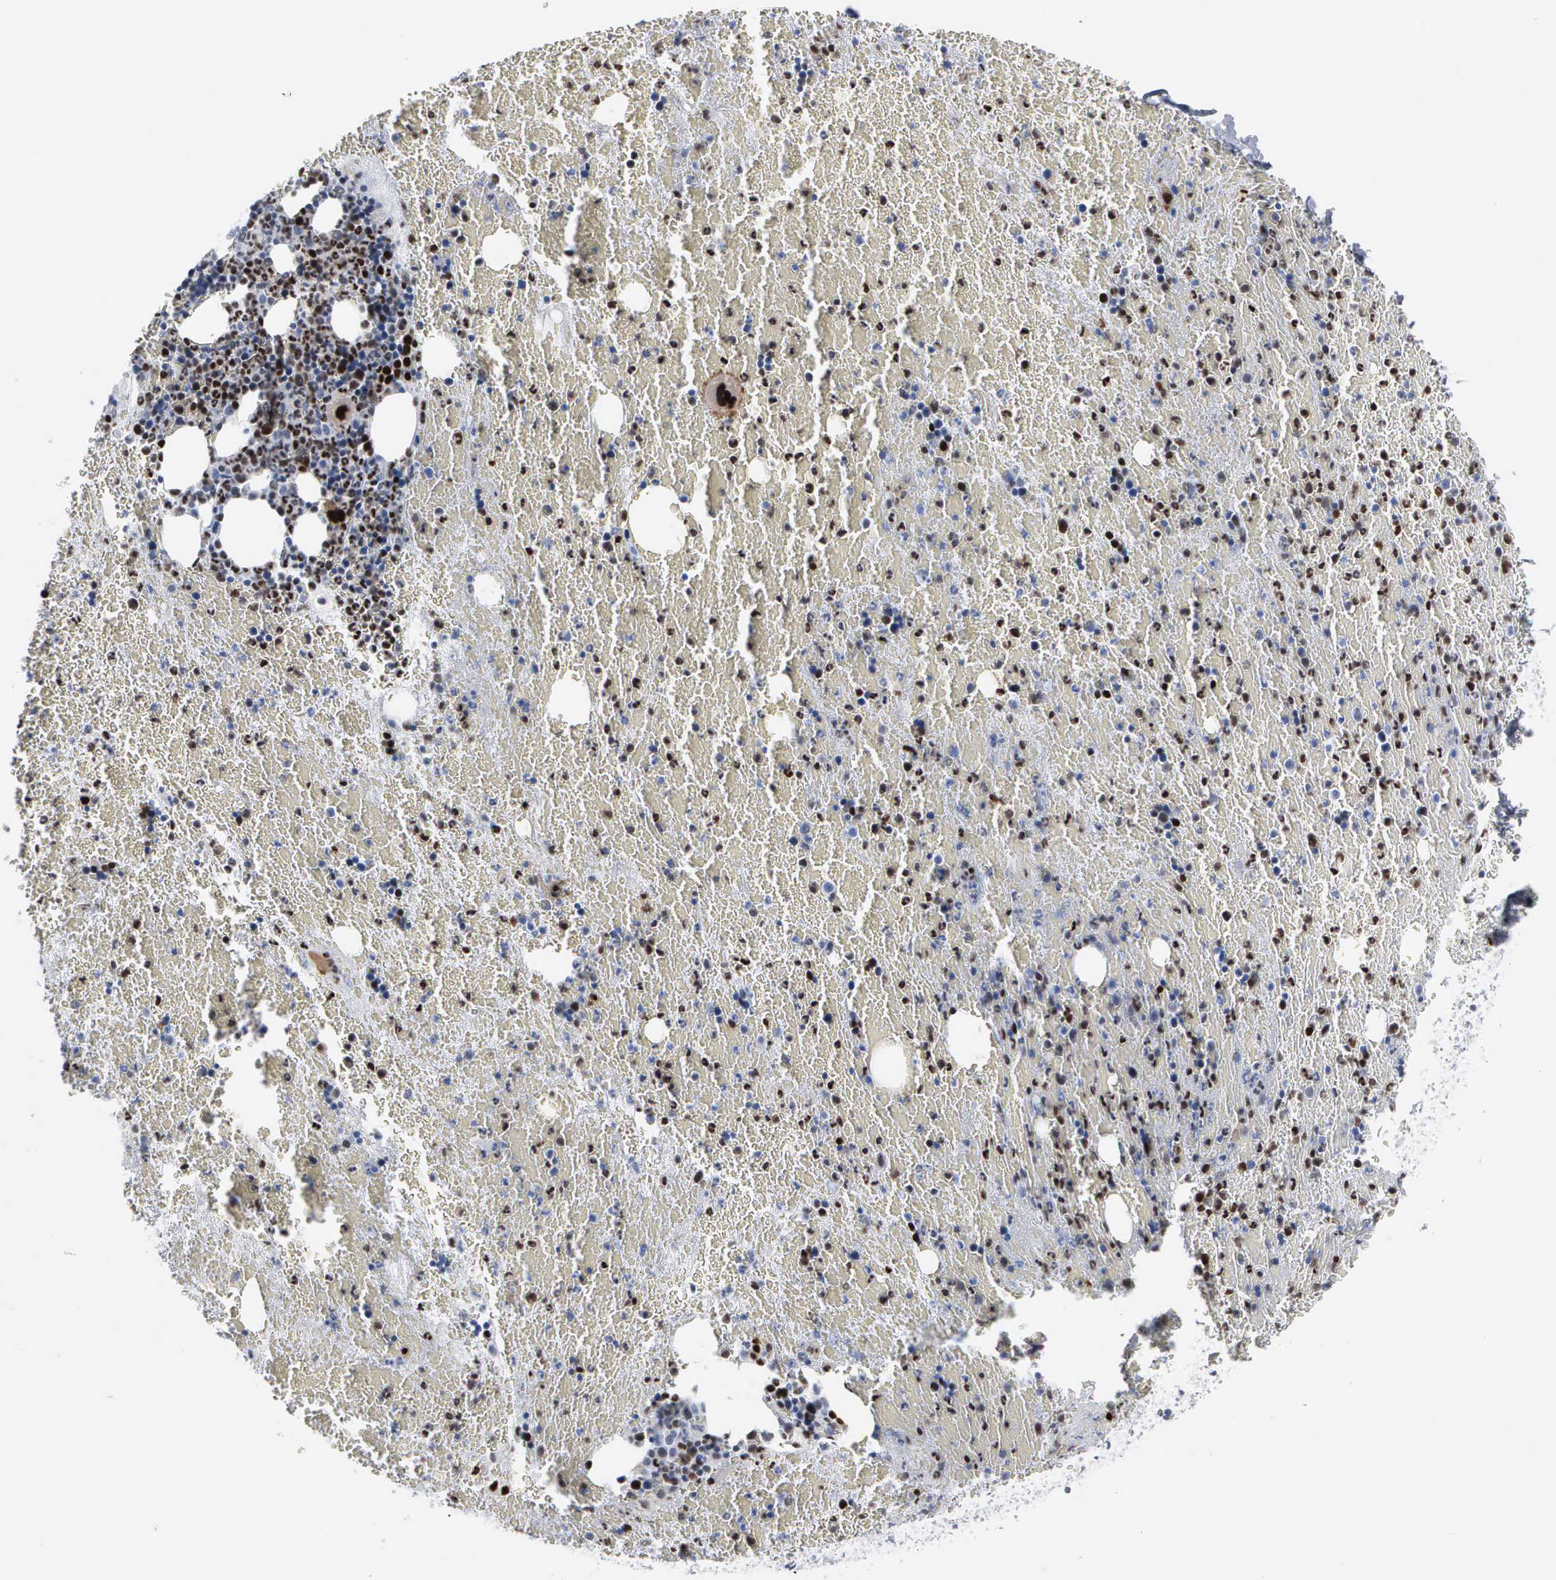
{"staining": {"intensity": "strong", "quantity": ">75%", "location": "nuclear"}, "tissue": "bone marrow", "cell_type": "Hematopoietic cells", "image_type": "normal", "snomed": [{"axis": "morphology", "description": "Normal tissue, NOS"}, {"axis": "topography", "description": "Bone marrow"}], "caption": "A high-resolution histopathology image shows IHC staining of unremarkable bone marrow, which displays strong nuclear staining in about >75% of hematopoietic cells.", "gene": "CCND3", "patient": {"sex": "female", "age": 53}}